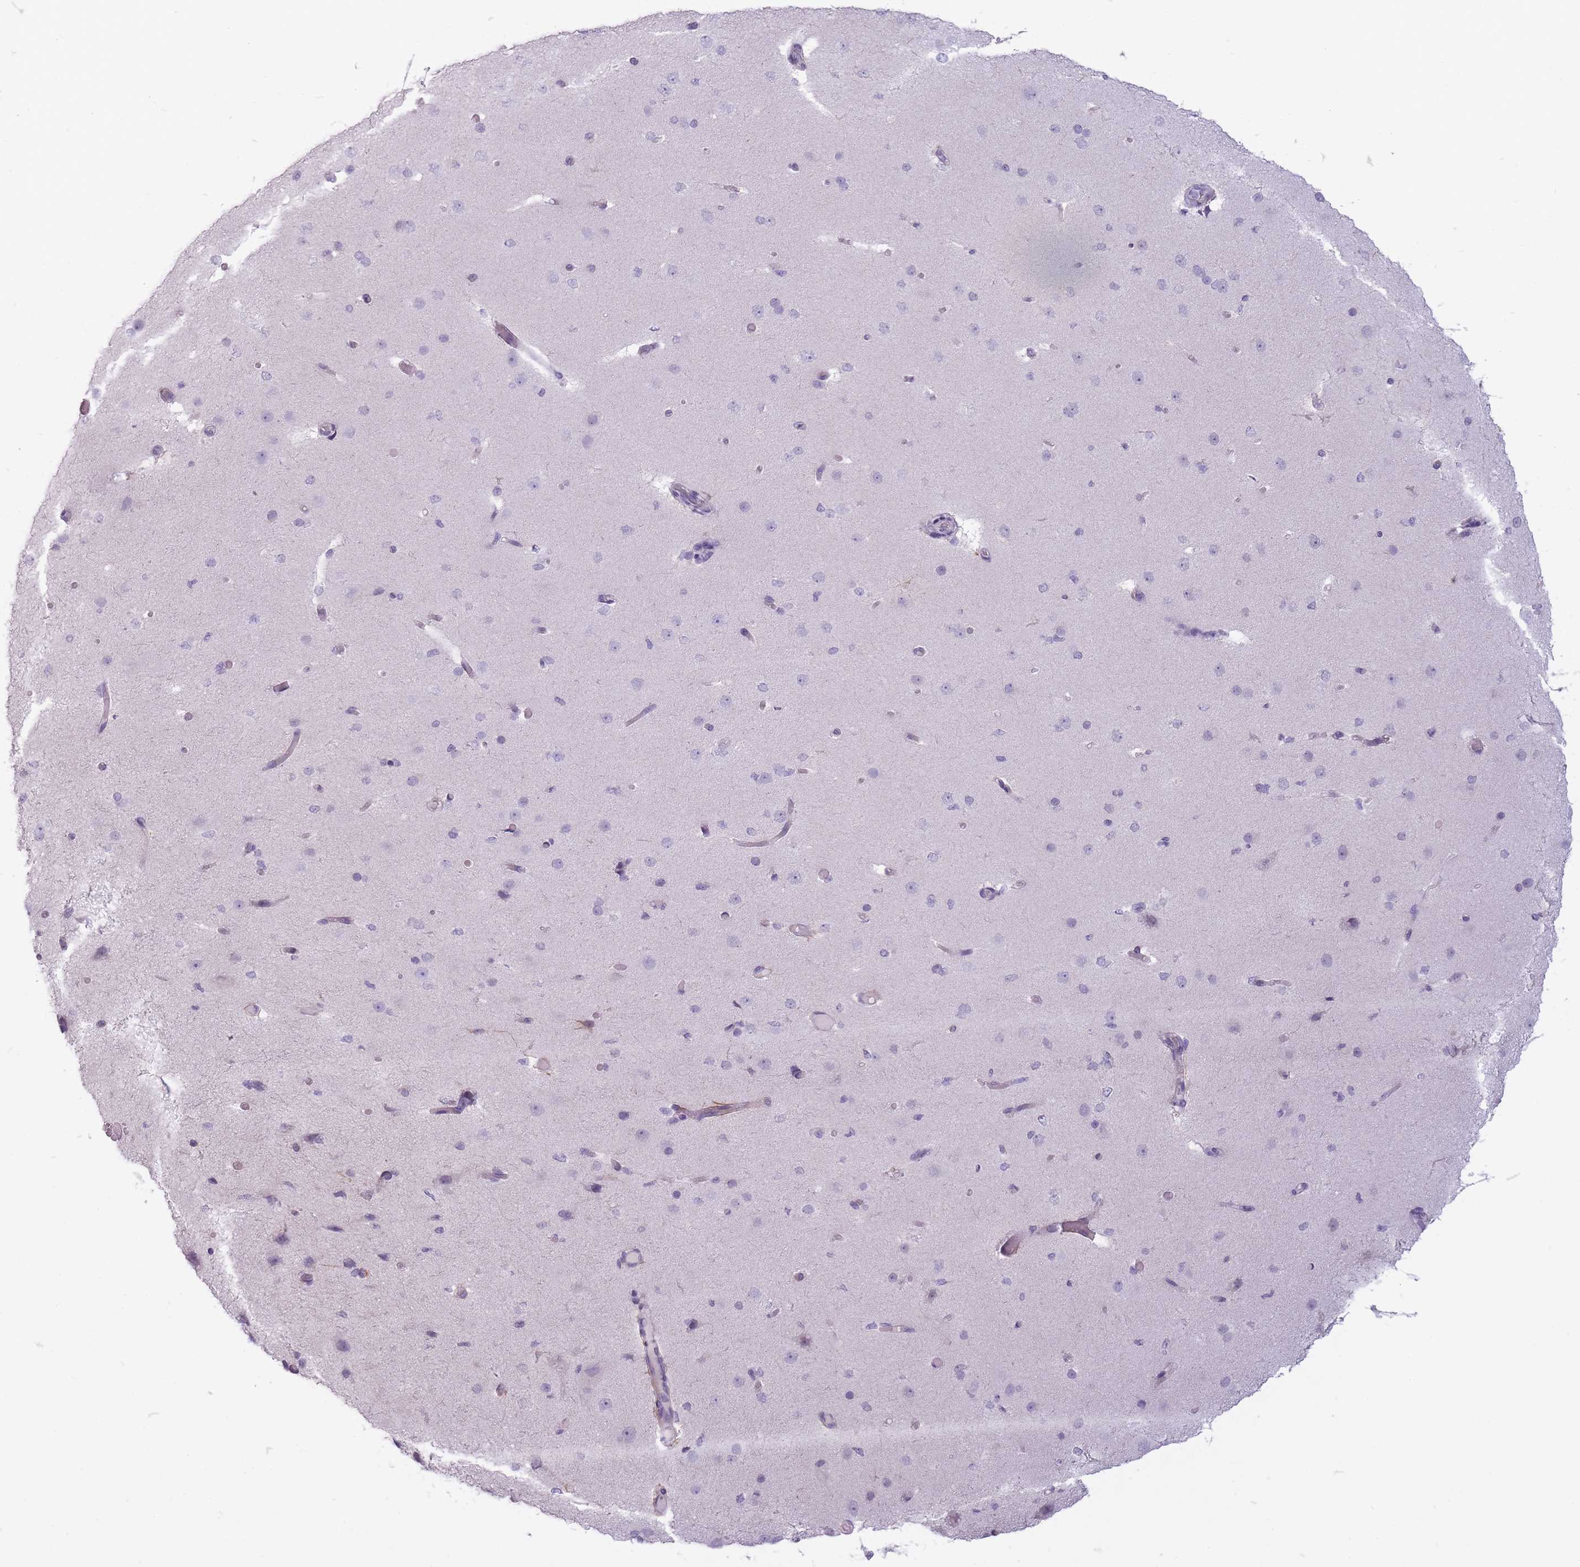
{"staining": {"intensity": "negative", "quantity": "none", "location": "none"}, "tissue": "cerebral cortex", "cell_type": "Endothelial cells", "image_type": "normal", "snomed": [{"axis": "morphology", "description": "Normal tissue, NOS"}, {"axis": "morphology", "description": "Inflammation, NOS"}, {"axis": "topography", "description": "Cerebral cortex"}], "caption": "The immunohistochemistry image has no significant staining in endothelial cells of cerebral cortex.", "gene": "FAM43B", "patient": {"sex": "male", "age": 6}}